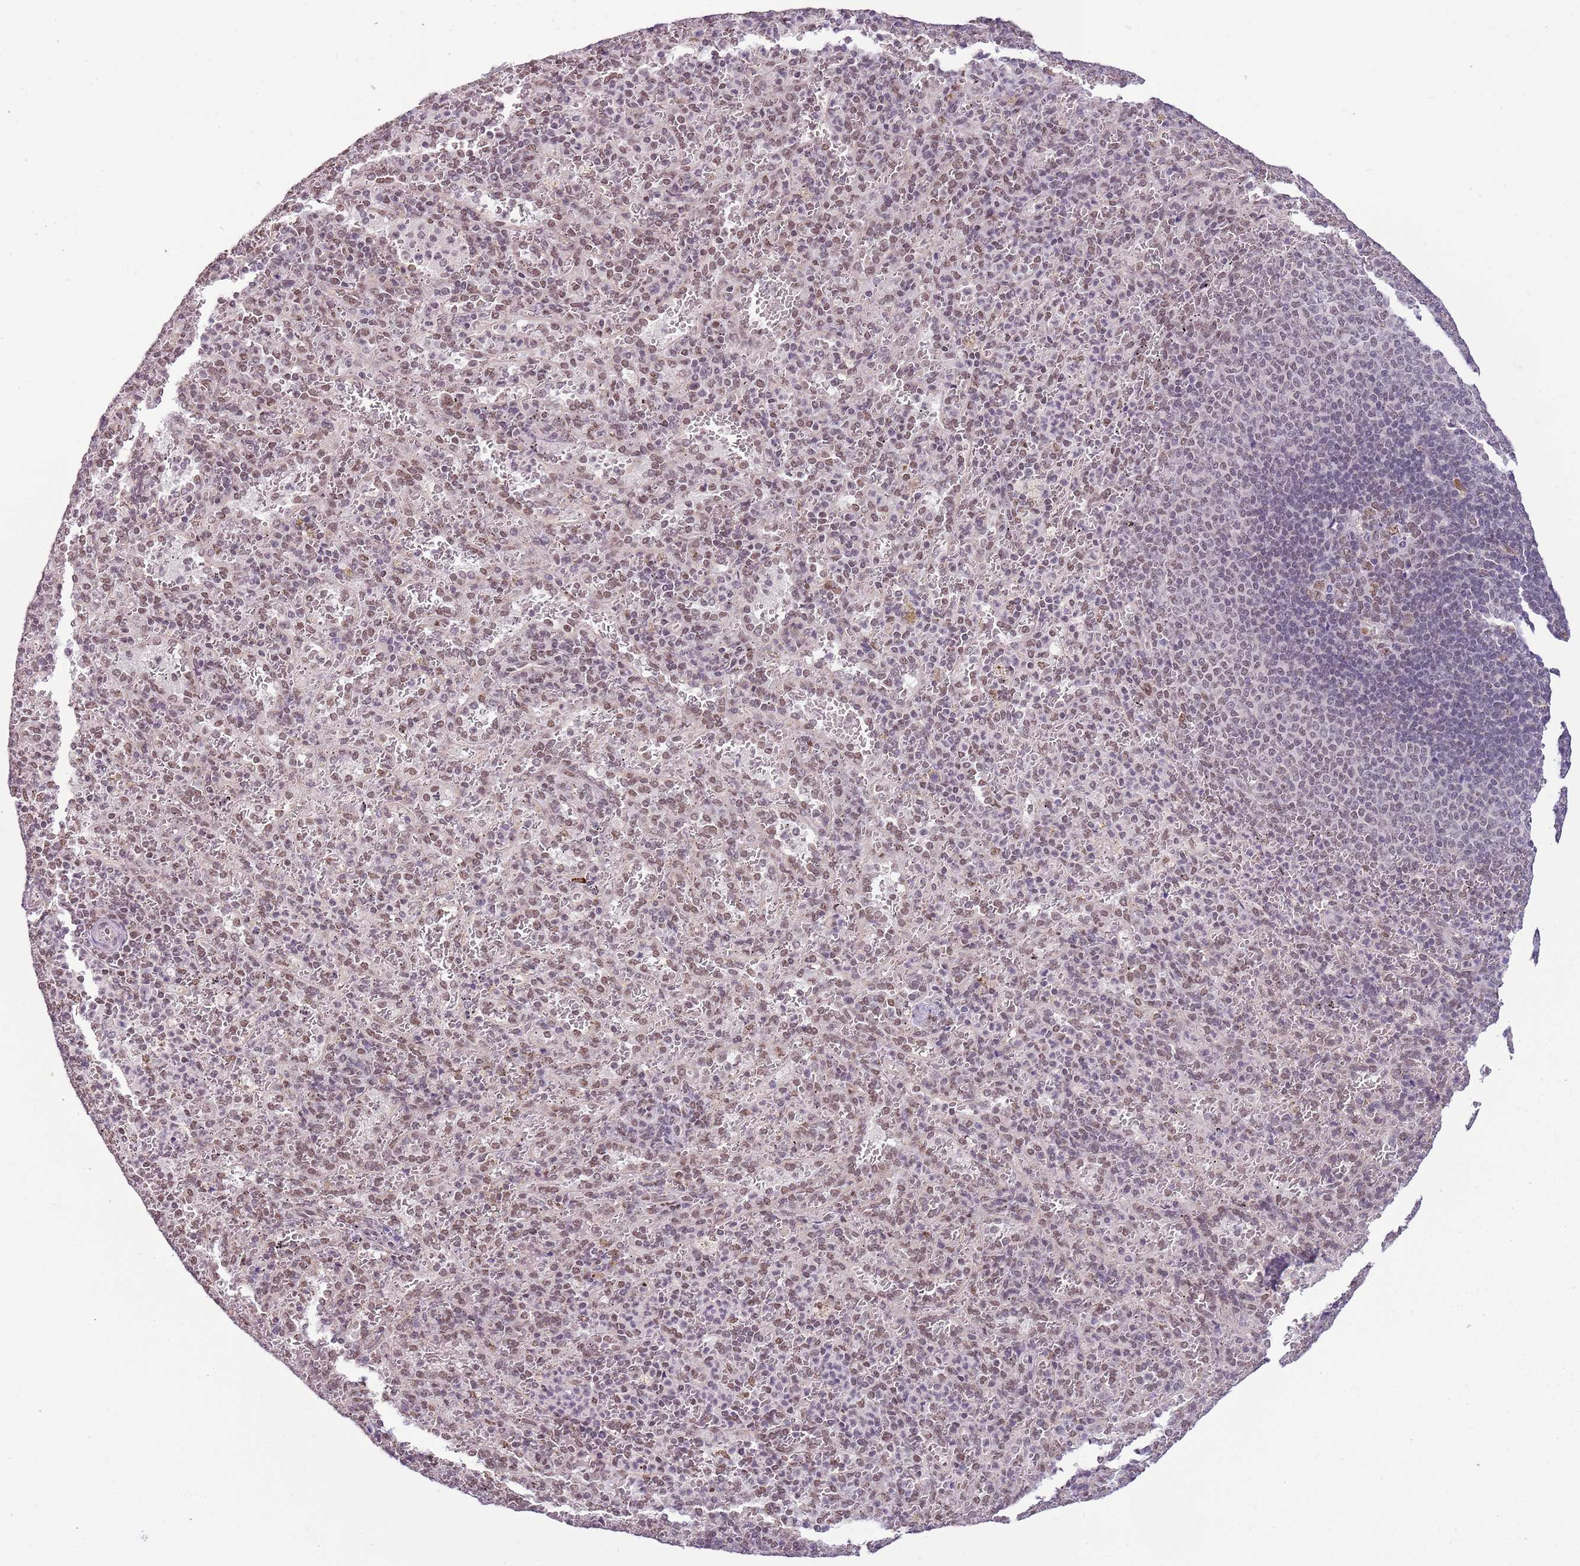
{"staining": {"intensity": "moderate", "quantity": "25%-75%", "location": "nuclear"}, "tissue": "spleen", "cell_type": "Cells in red pulp", "image_type": "normal", "snomed": [{"axis": "morphology", "description": "Normal tissue, NOS"}, {"axis": "topography", "description": "Spleen"}], "caption": "An image of human spleen stained for a protein reveals moderate nuclear brown staining in cells in red pulp. (Stains: DAB in brown, nuclei in blue, Microscopy: brightfield microscopy at high magnification).", "gene": "FAM120AOS", "patient": {"sex": "female", "age": 21}}